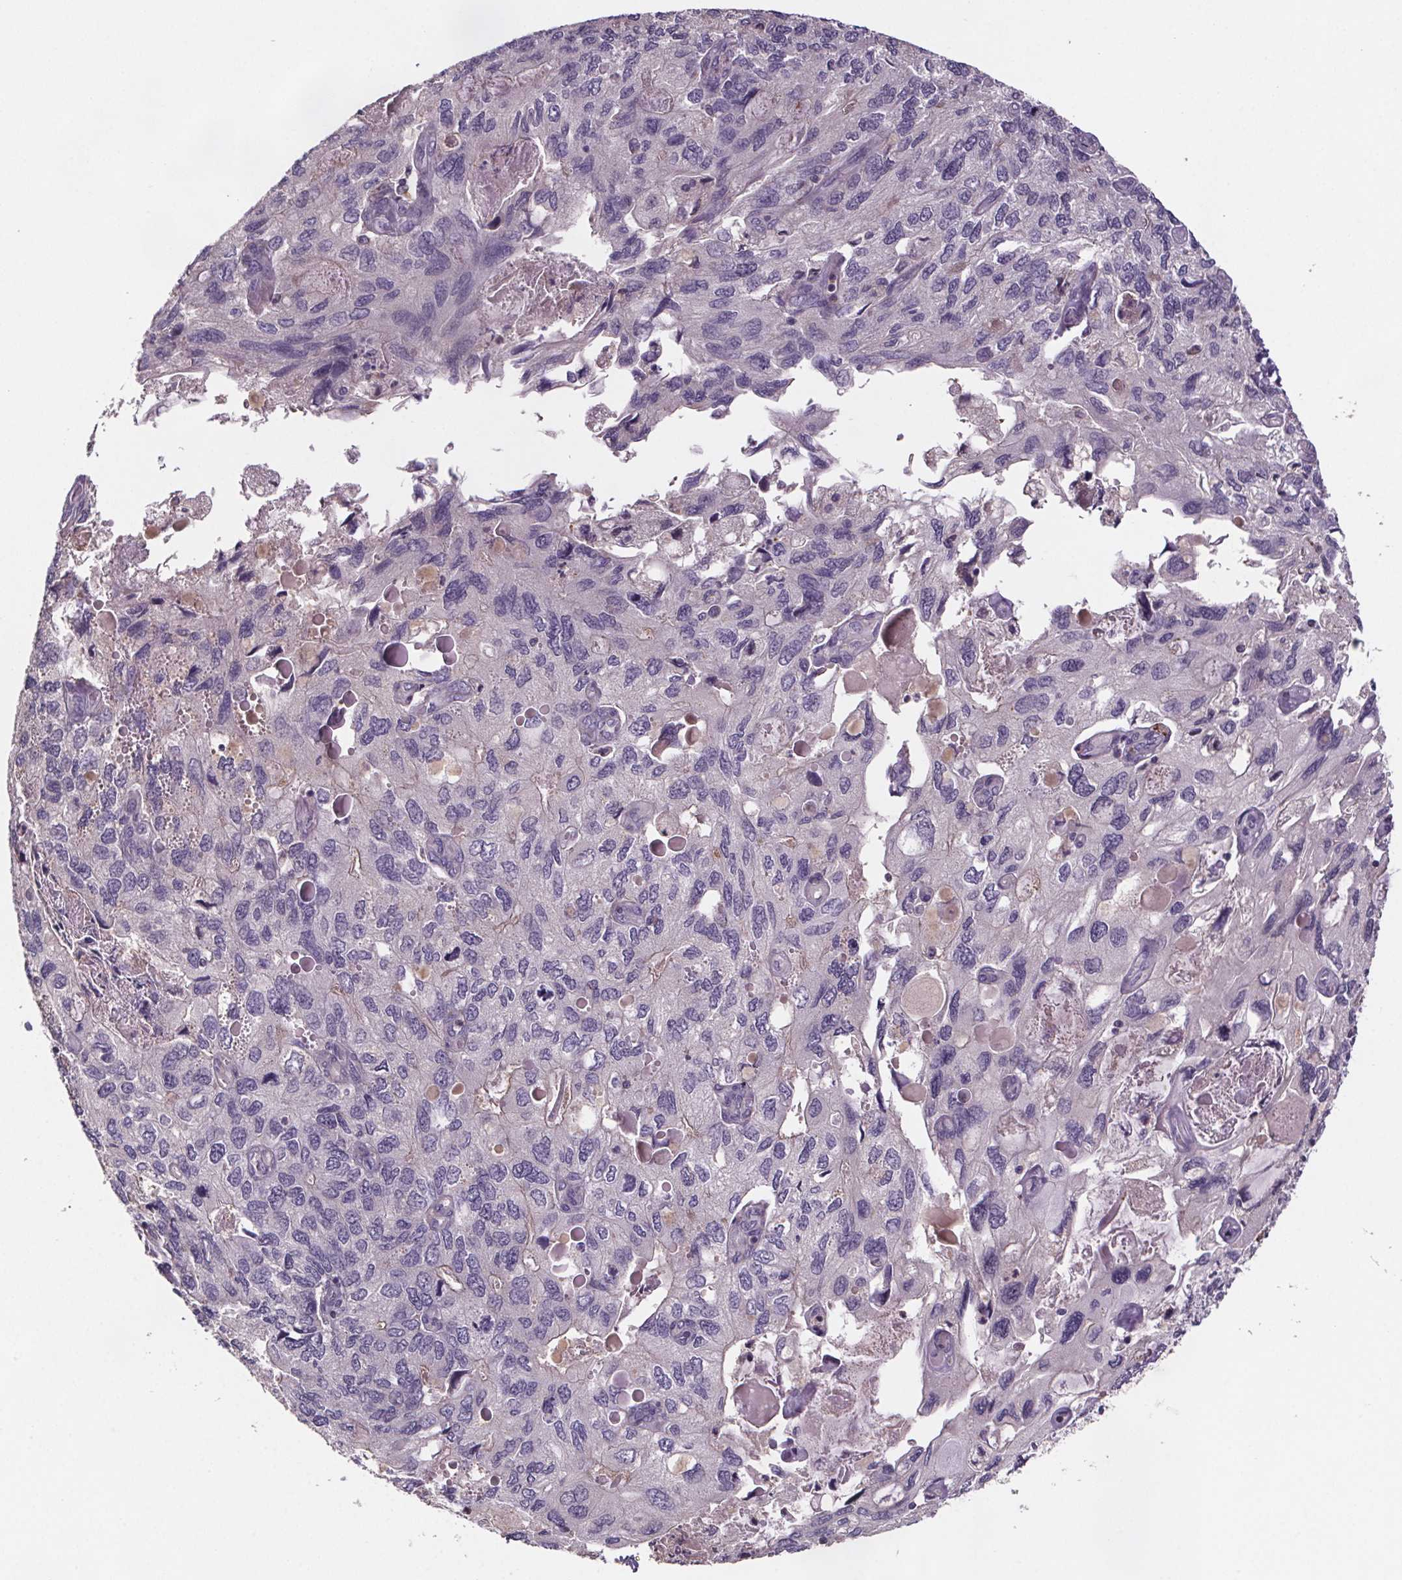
{"staining": {"intensity": "negative", "quantity": "none", "location": "none"}, "tissue": "endometrial cancer", "cell_type": "Tumor cells", "image_type": "cancer", "snomed": [{"axis": "morphology", "description": "Carcinoma, NOS"}, {"axis": "topography", "description": "Uterus"}], "caption": "This is an immunohistochemistry image of endometrial carcinoma. There is no staining in tumor cells.", "gene": "CLN3", "patient": {"sex": "female", "age": 76}}